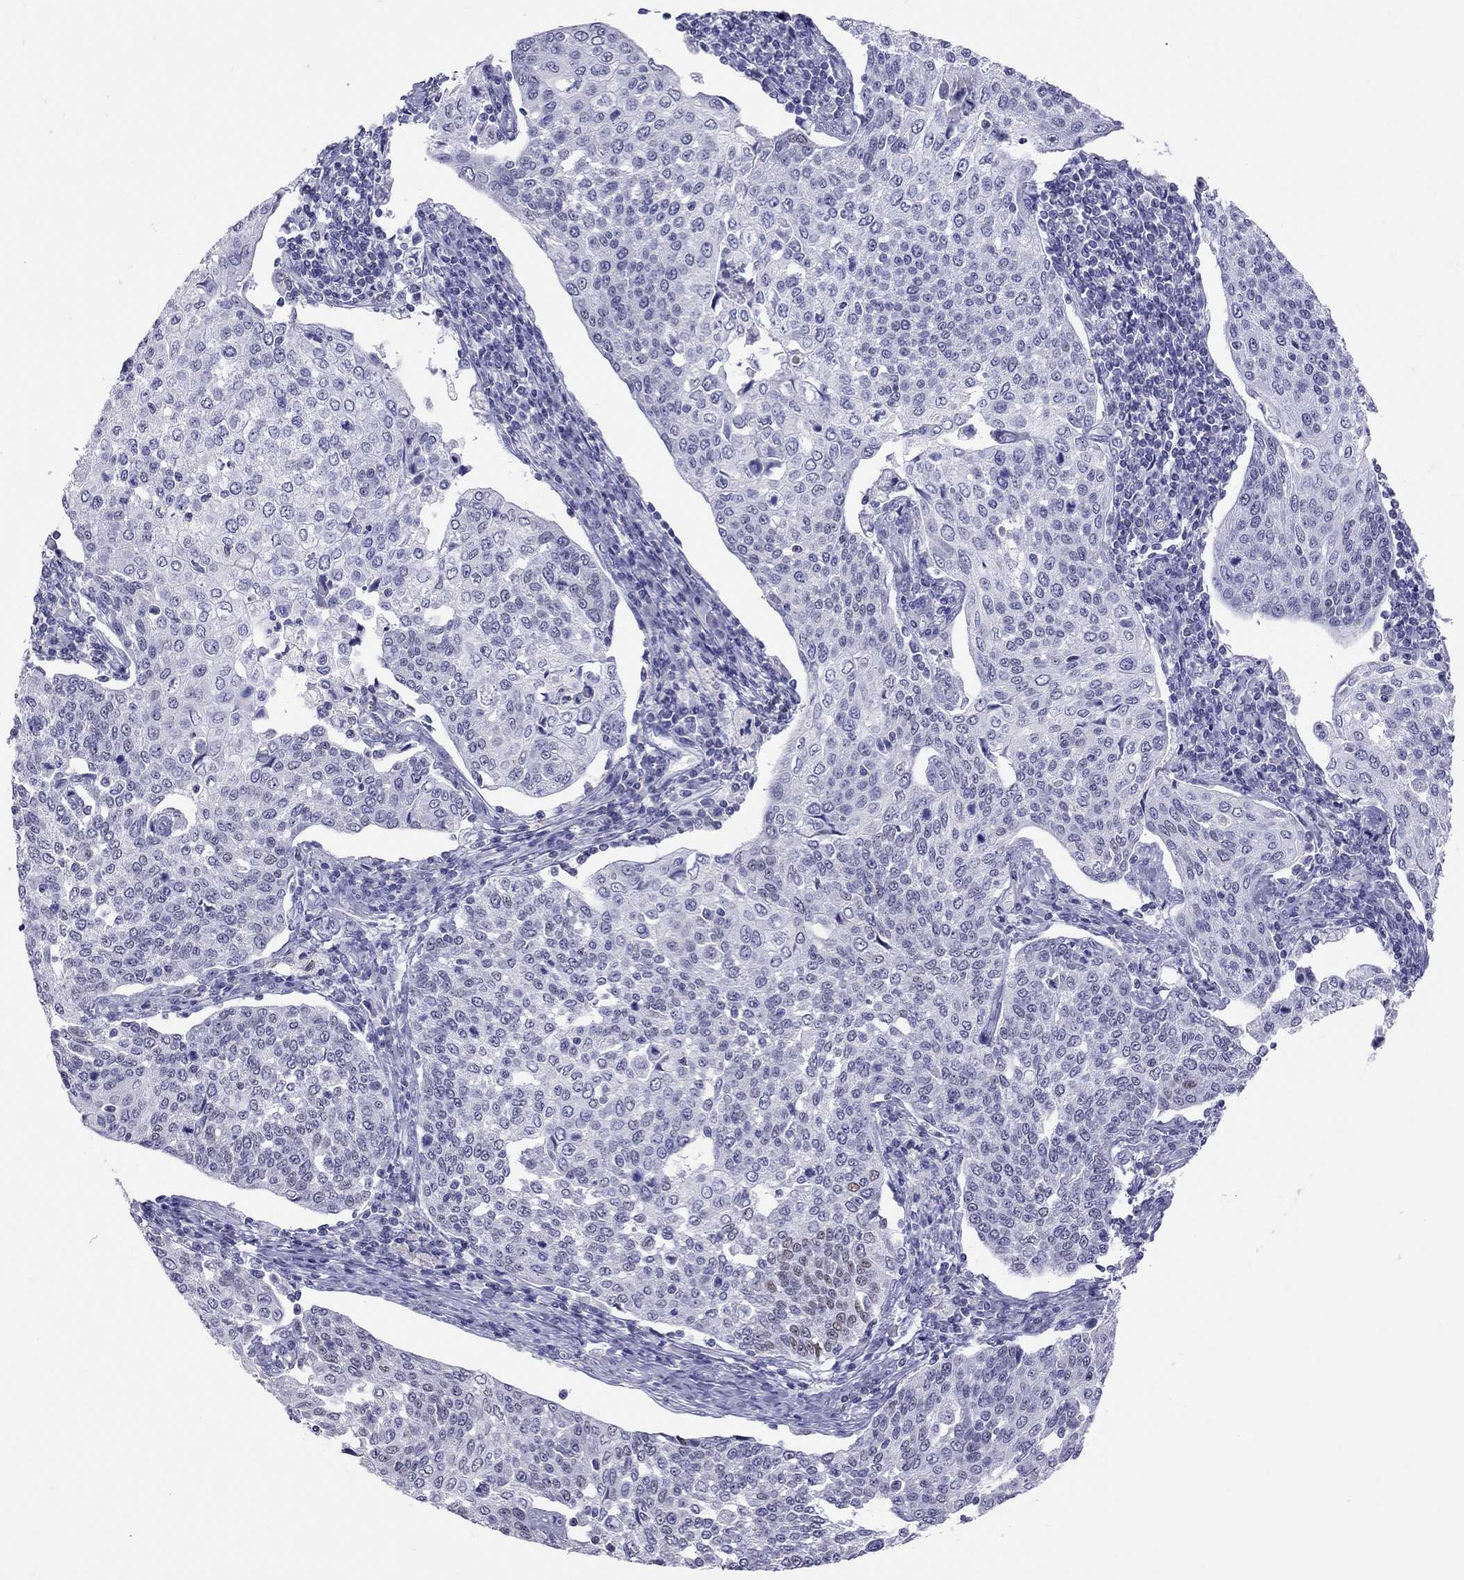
{"staining": {"intensity": "negative", "quantity": "none", "location": "none"}, "tissue": "cervical cancer", "cell_type": "Tumor cells", "image_type": "cancer", "snomed": [{"axis": "morphology", "description": "Squamous cell carcinoma, NOS"}, {"axis": "topography", "description": "Cervix"}], "caption": "Tumor cells are negative for brown protein staining in cervical squamous cell carcinoma.", "gene": "STAG3", "patient": {"sex": "female", "age": 34}}